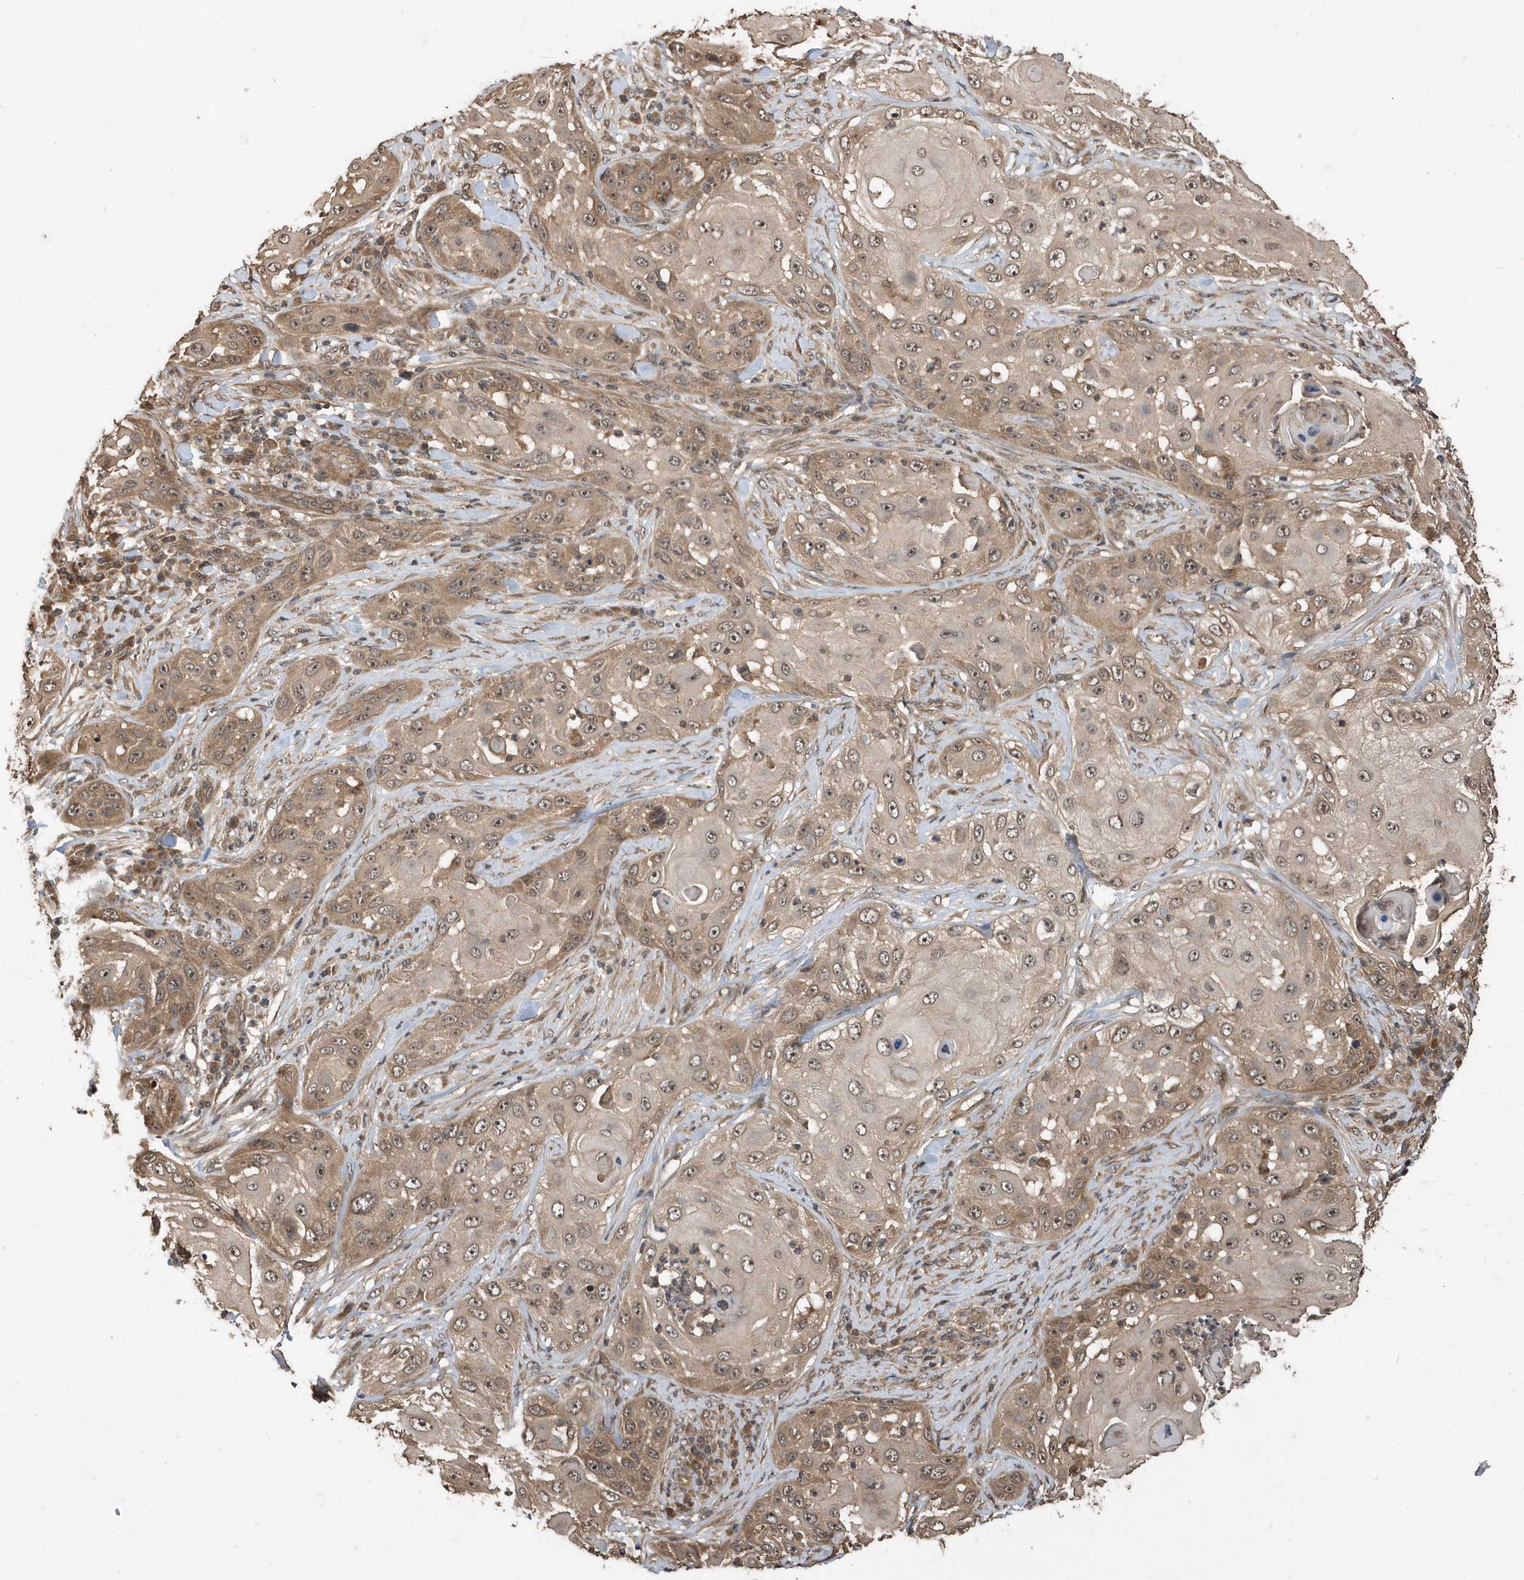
{"staining": {"intensity": "weak", "quantity": ">75%", "location": "cytoplasmic/membranous"}, "tissue": "skin cancer", "cell_type": "Tumor cells", "image_type": "cancer", "snomed": [{"axis": "morphology", "description": "Squamous cell carcinoma, NOS"}, {"axis": "topography", "description": "Skin"}], "caption": "Protein positivity by IHC shows weak cytoplasmic/membranous staining in about >75% of tumor cells in skin cancer. Immunohistochemistry stains the protein of interest in brown and the nuclei are stained blue.", "gene": "WASHC5", "patient": {"sex": "female", "age": 44}}